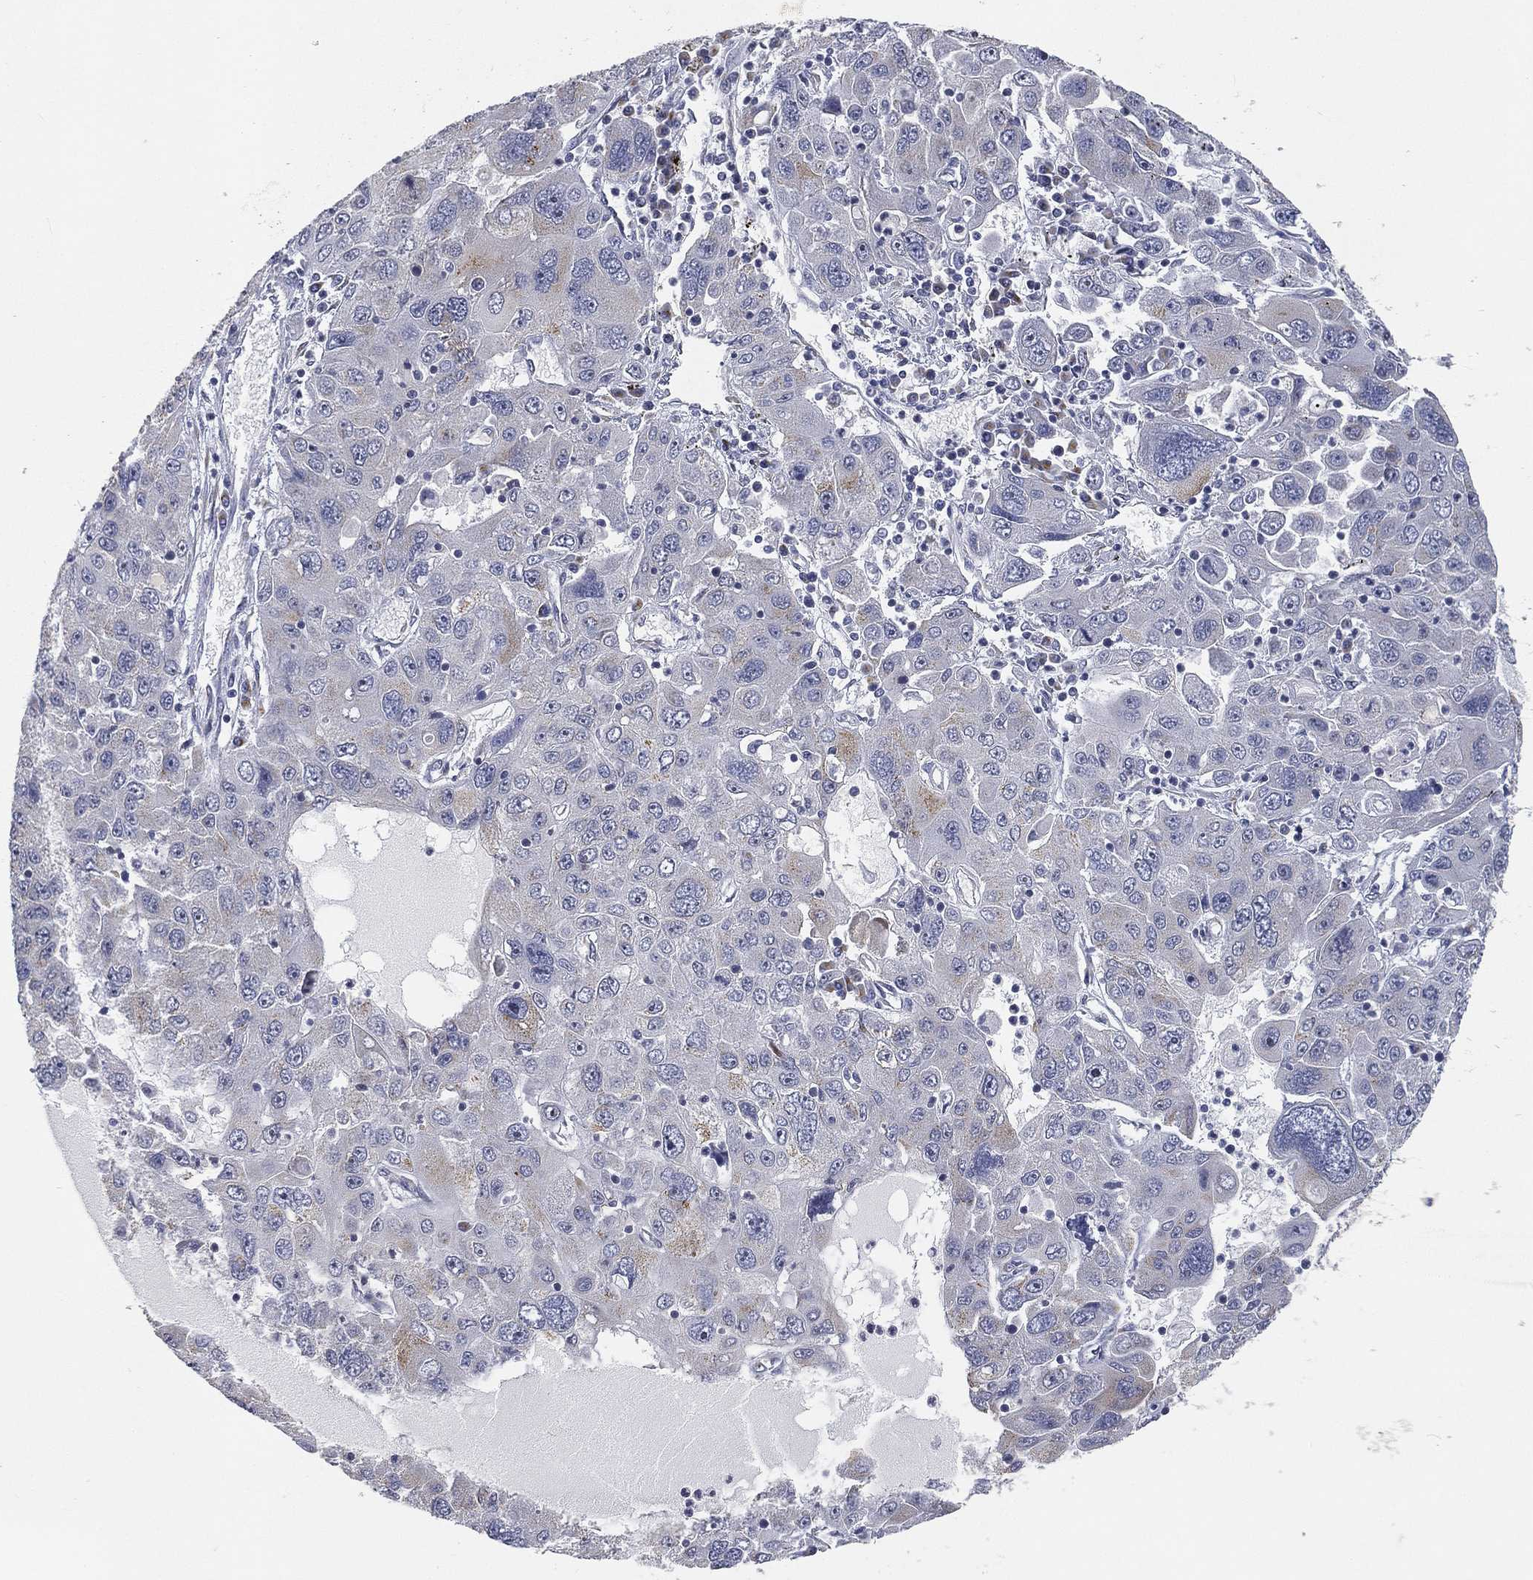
{"staining": {"intensity": "moderate", "quantity": "<25%", "location": "cytoplasmic/membranous"}, "tissue": "stomach cancer", "cell_type": "Tumor cells", "image_type": "cancer", "snomed": [{"axis": "morphology", "description": "Adenocarcinoma, NOS"}, {"axis": "topography", "description": "Stomach"}], "caption": "This is a photomicrograph of immunohistochemistry staining of stomach cancer, which shows moderate expression in the cytoplasmic/membranous of tumor cells.", "gene": "TICAM1", "patient": {"sex": "male", "age": 56}}